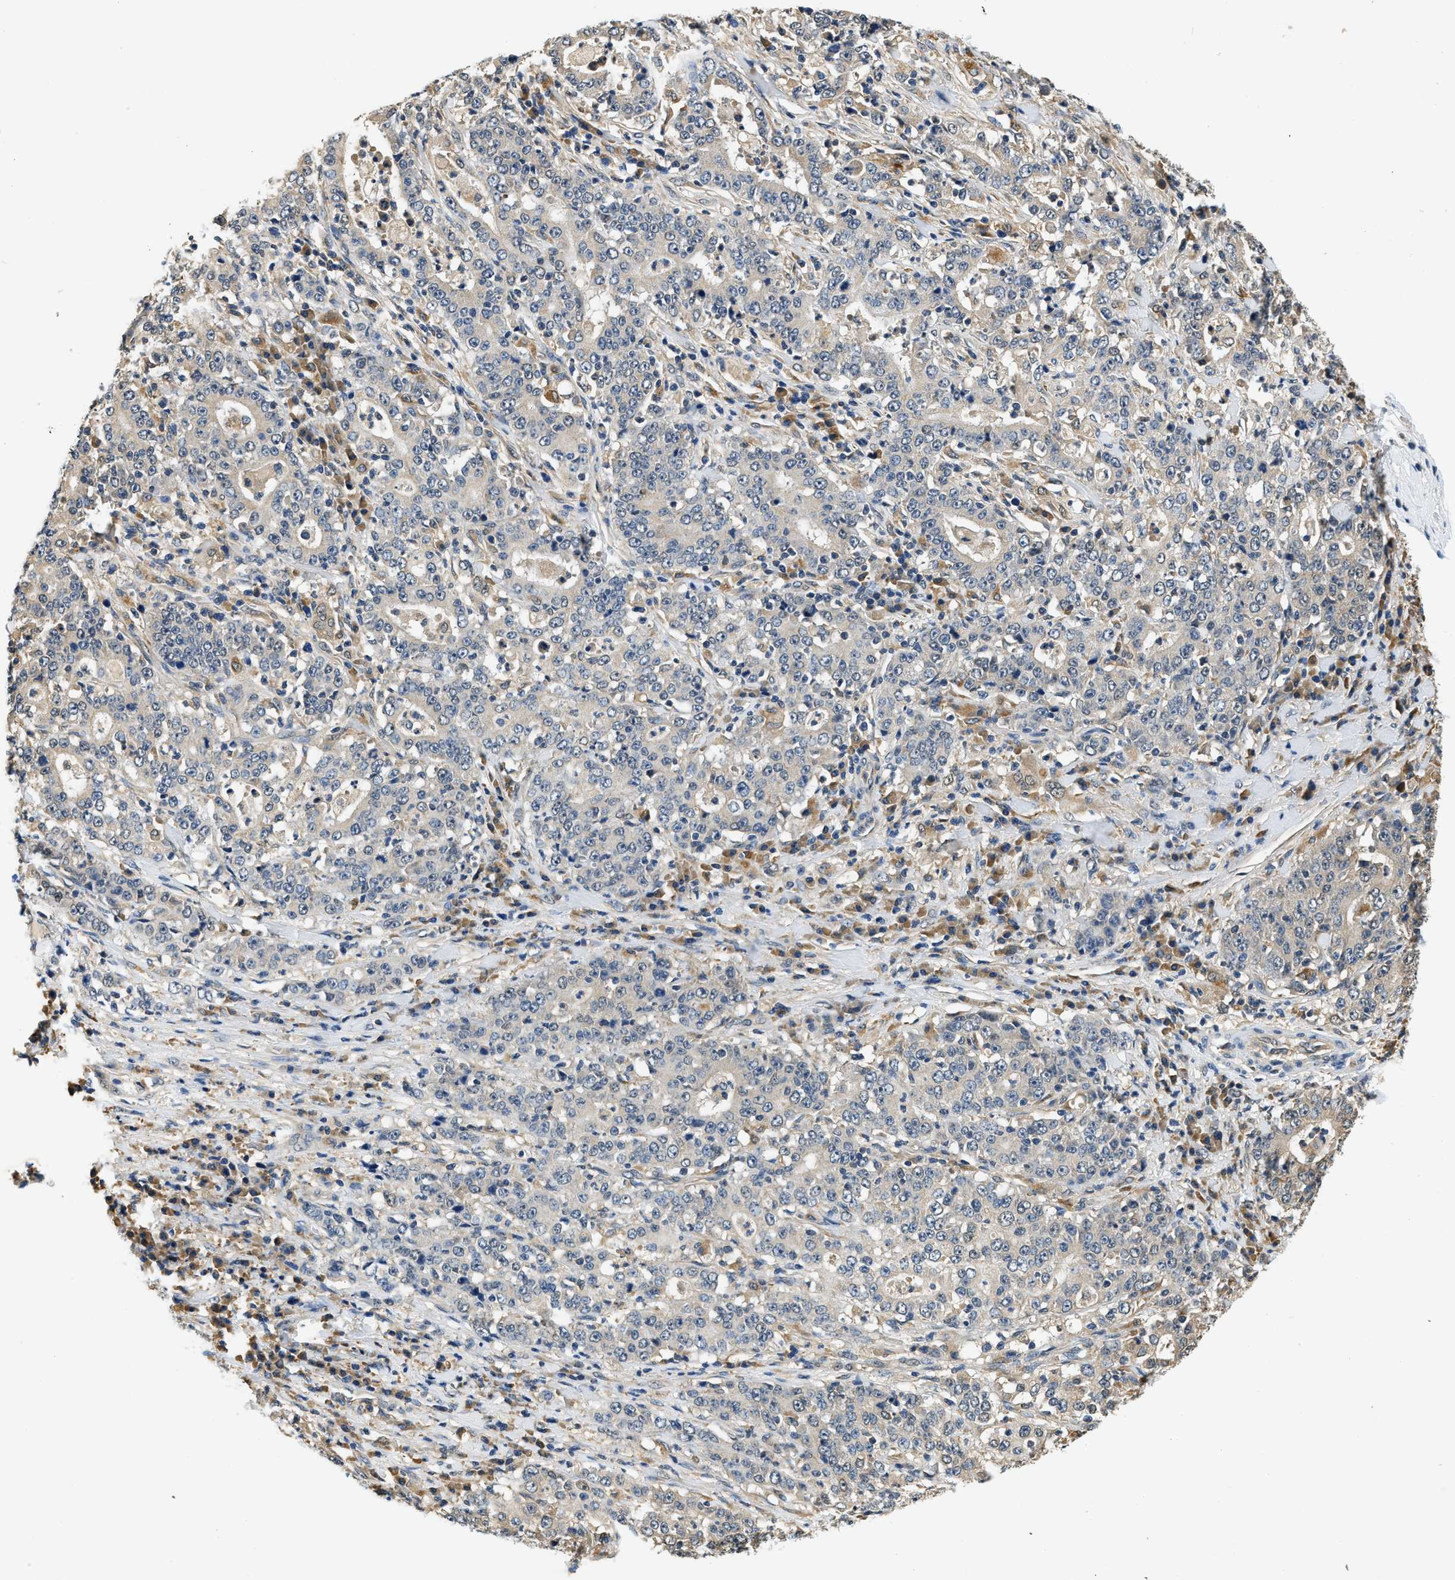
{"staining": {"intensity": "negative", "quantity": "none", "location": "none"}, "tissue": "stomach cancer", "cell_type": "Tumor cells", "image_type": "cancer", "snomed": [{"axis": "morphology", "description": "Normal tissue, NOS"}, {"axis": "morphology", "description": "Adenocarcinoma, NOS"}, {"axis": "topography", "description": "Stomach, upper"}, {"axis": "topography", "description": "Stomach"}], "caption": "Immunohistochemistry histopathology image of stomach cancer (adenocarcinoma) stained for a protein (brown), which reveals no staining in tumor cells.", "gene": "BCL7C", "patient": {"sex": "male", "age": 59}}